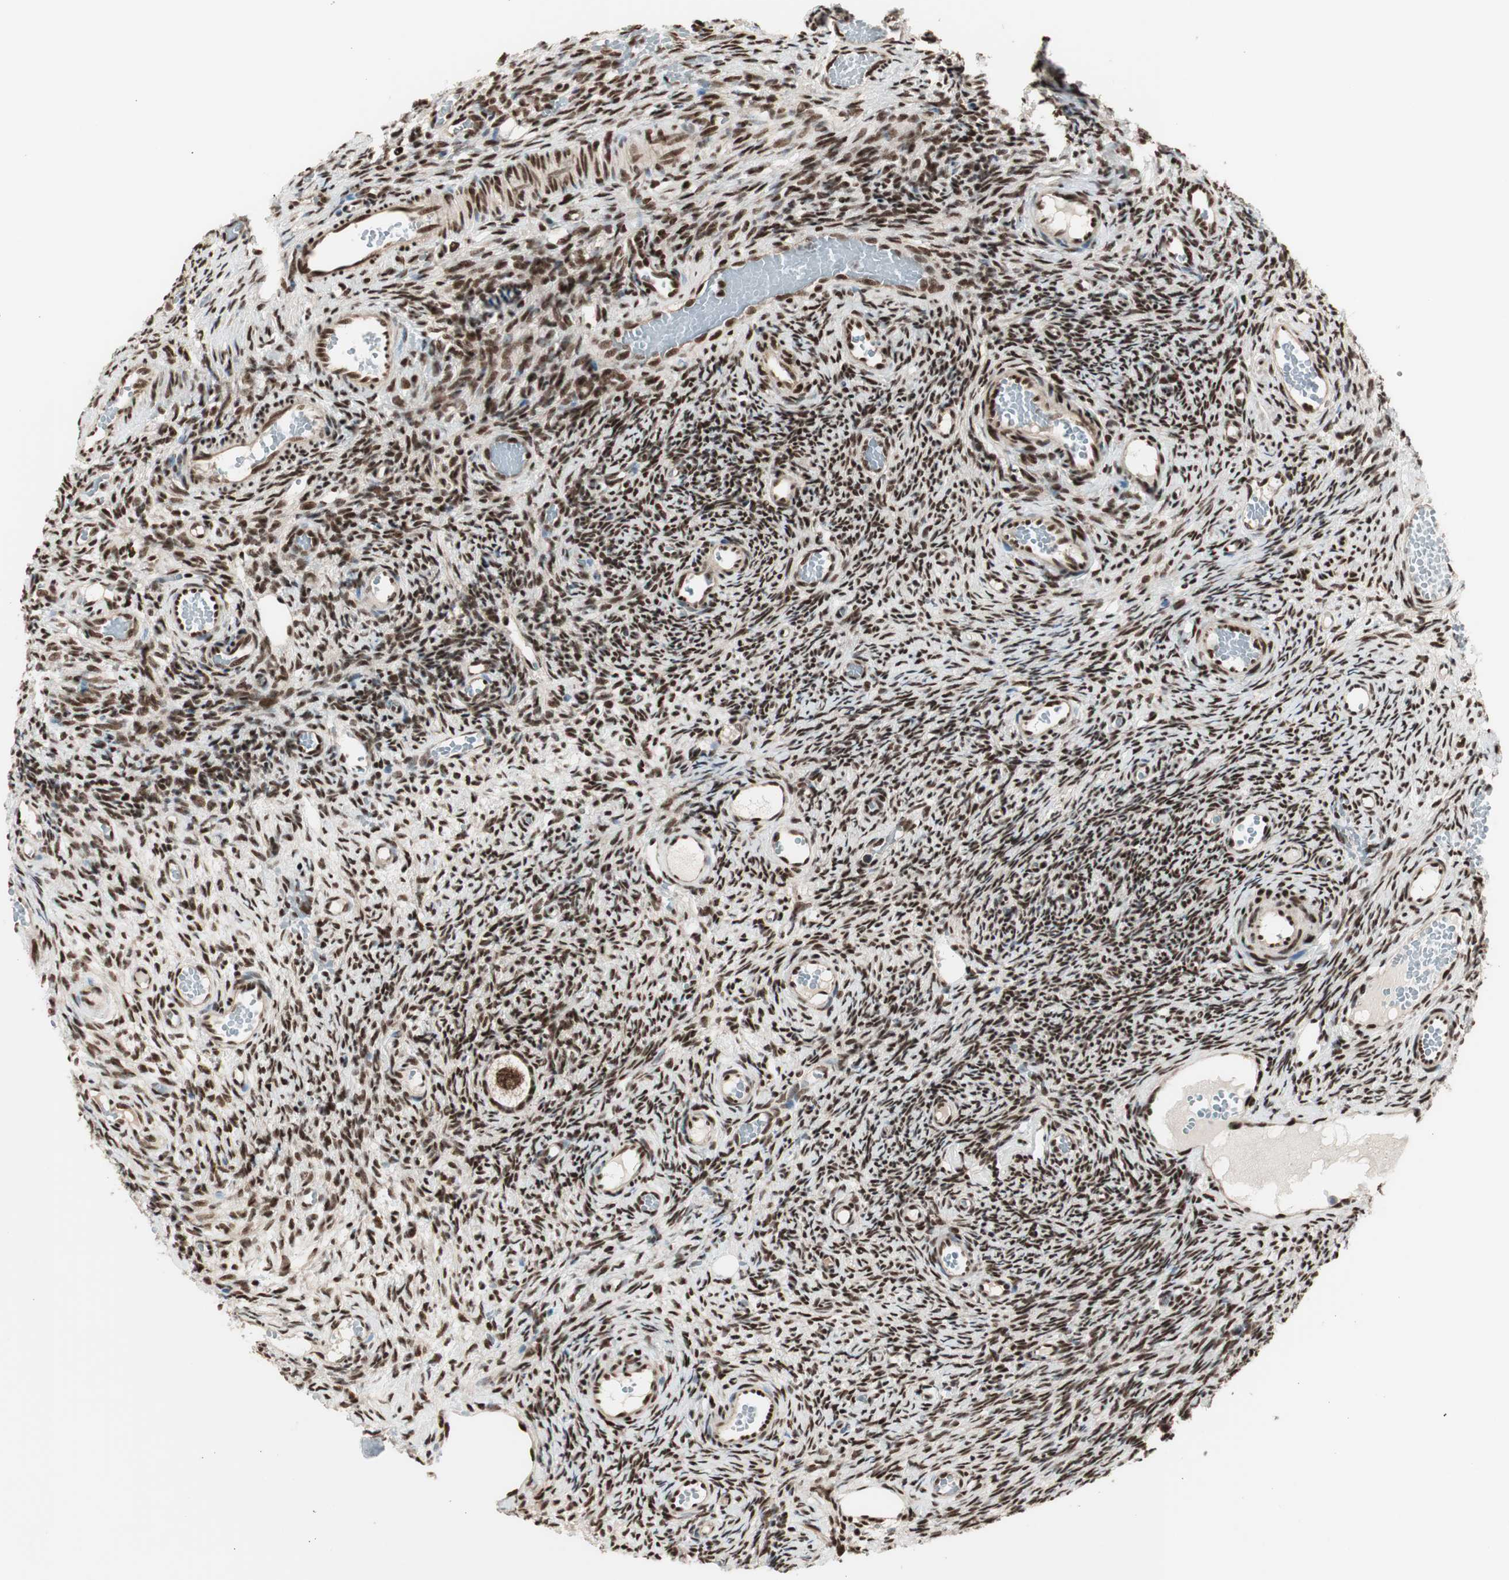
{"staining": {"intensity": "strong", "quantity": ">75%", "location": "nuclear"}, "tissue": "ovary", "cell_type": "Follicle cells", "image_type": "normal", "snomed": [{"axis": "morphology", "description": "Normal tissue, NOS"}, {"axis": "topography", "description": "Ovary"}], "caption": "IHC of normal human ovary demonstrates high levels of strong nuclear staining in about >75% of follicle cells. Using DAB (brown) and hematoxylin (blue) stains, captured at high magnification using brightfield microscopy.", "gene": "HEXIM1", "patient": {"sex": "female", "age": 35}}